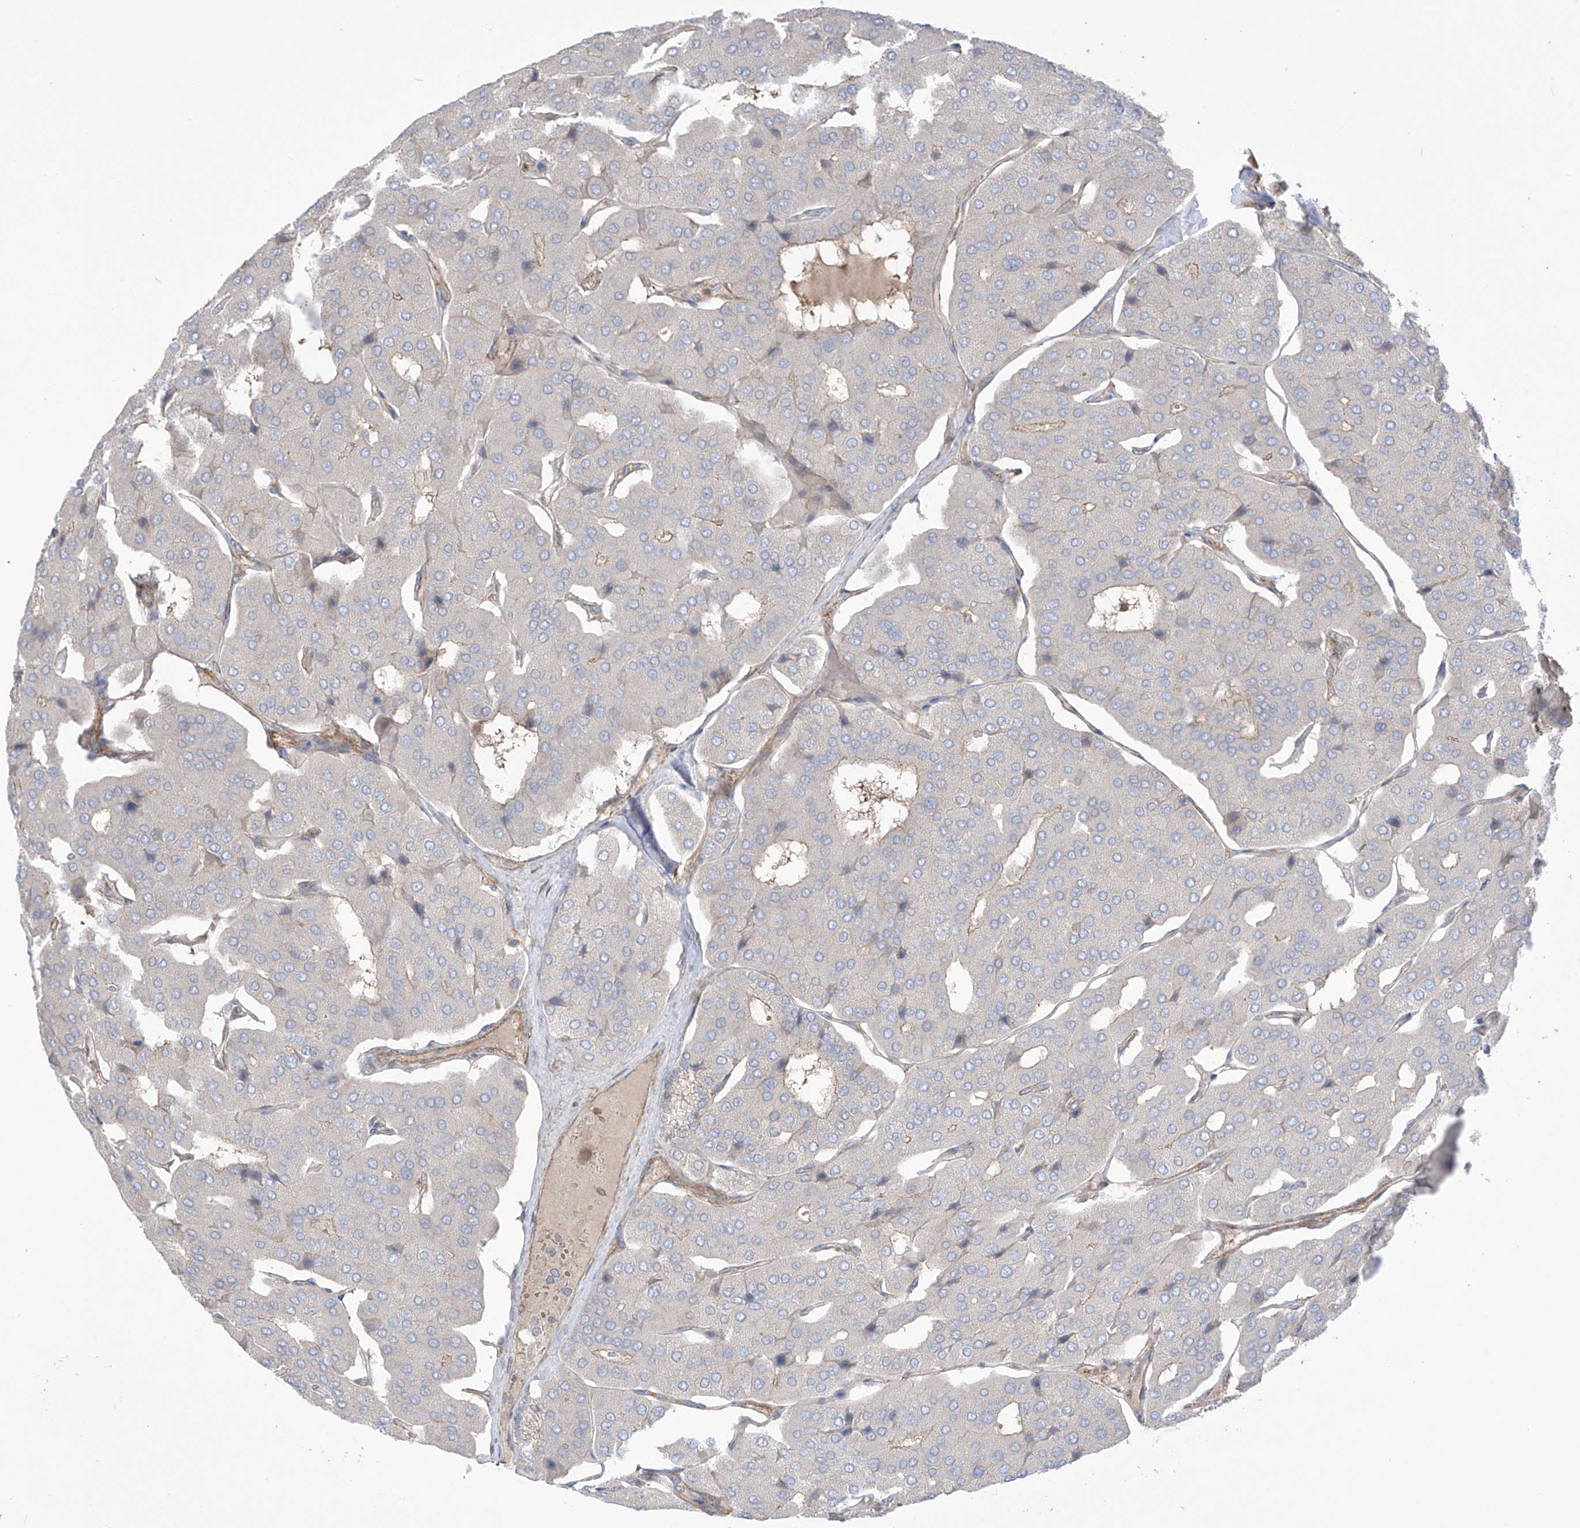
{"staining": {"intensity": "negative", "quantity": "none", "location": "none"}, "tissue": "parathyroid gland", "cell_type": "Glandular cells", "image_type": "normal", "snomed": [{"axis": "morphology", "description": "Normal tissue, NOS"}, {"axis": "morphology", "description": "Adenoma, NOS"}, {"axis": "topography", "description": "Parathyroid gland"}], "caption": "Immunohistochemistry micrograph of benign human parathyroid gland stained for a protein (brown), which reveals no expression in glandular cells.", "gene": "TRMU", "patient": {"sex": "female", "age": 86}}